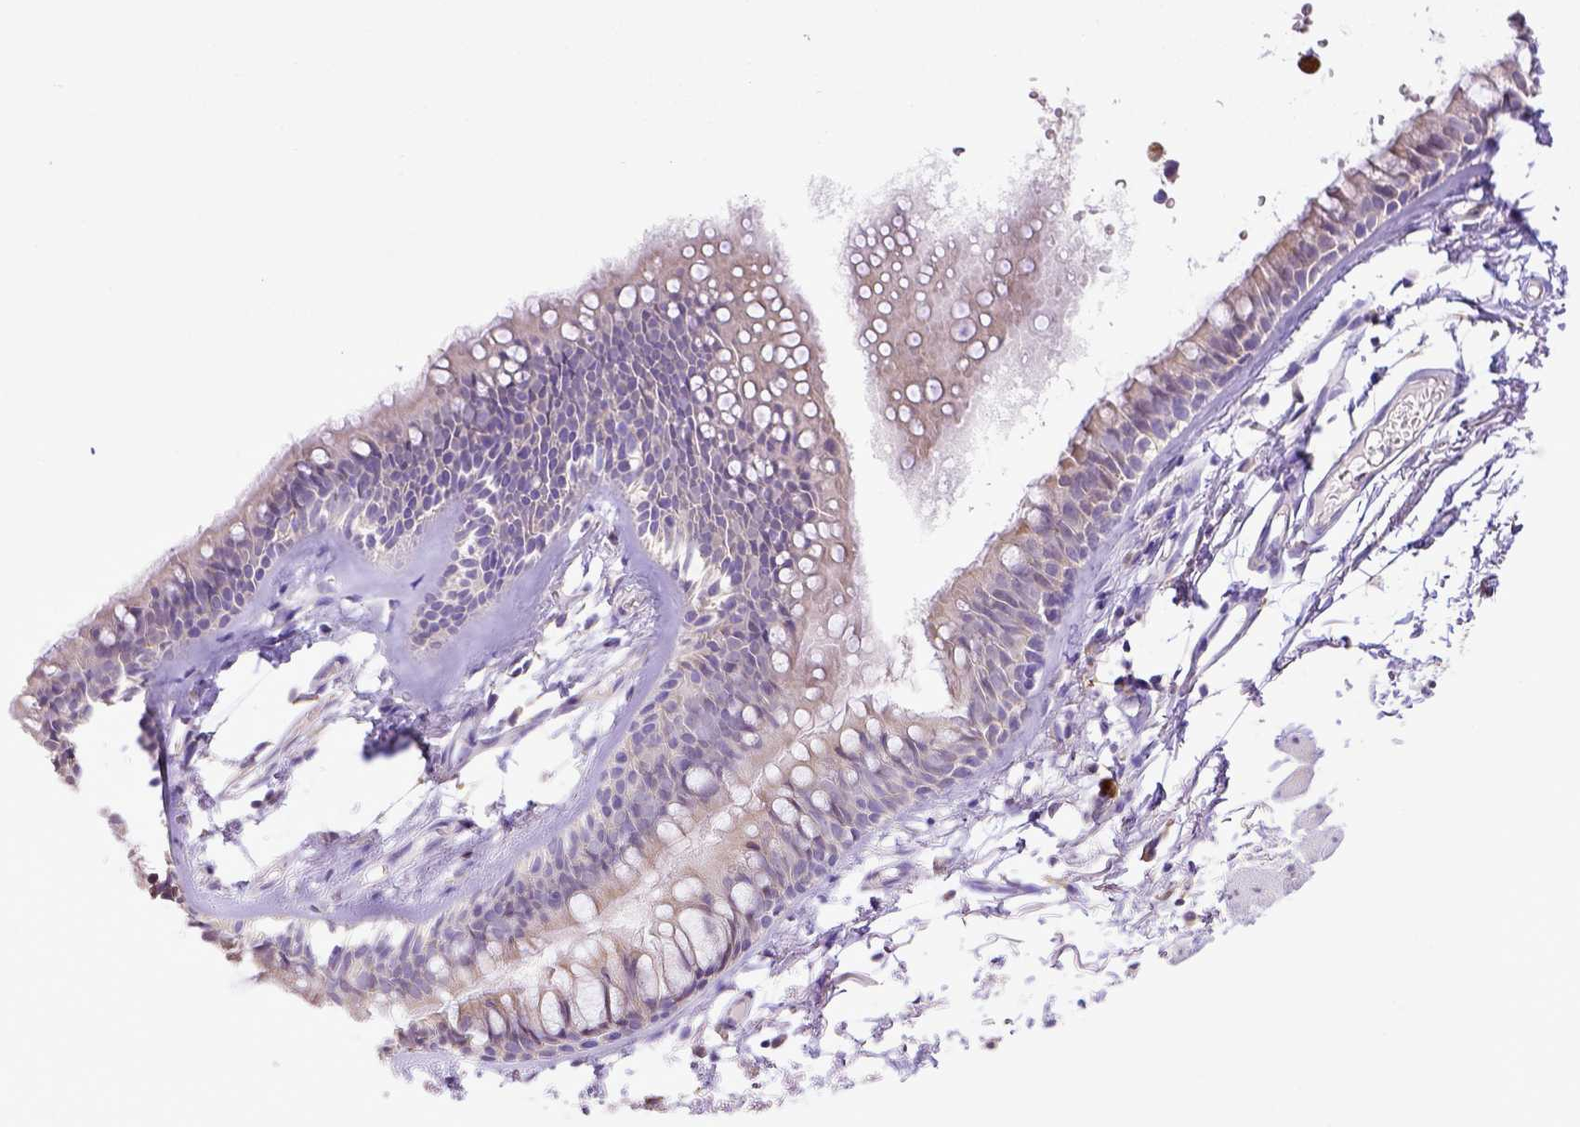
{"staining": {"intensity": "negative", "quantity": "none", "location": "none"}, "tissue": "soft tissue", "cell_type": "Fibroblasts", "image_type": "normal", "snomed": [{"axis": "morphology", "description": "Normal tissue, NOS"}, {"axis": "topography", "description": "Cartilage tissue"}, {"axis": "topography", "description": "Bronchus"}], "caption": "Immunohistochemistry (IHC) image of normal soft tissue: human soft tissue stained with DAB shows no significant protein staining in fibroblasts. Nuclei are stained in blue.", "gene": "CD40", "patient": {"sex": "female", "age": 79}}